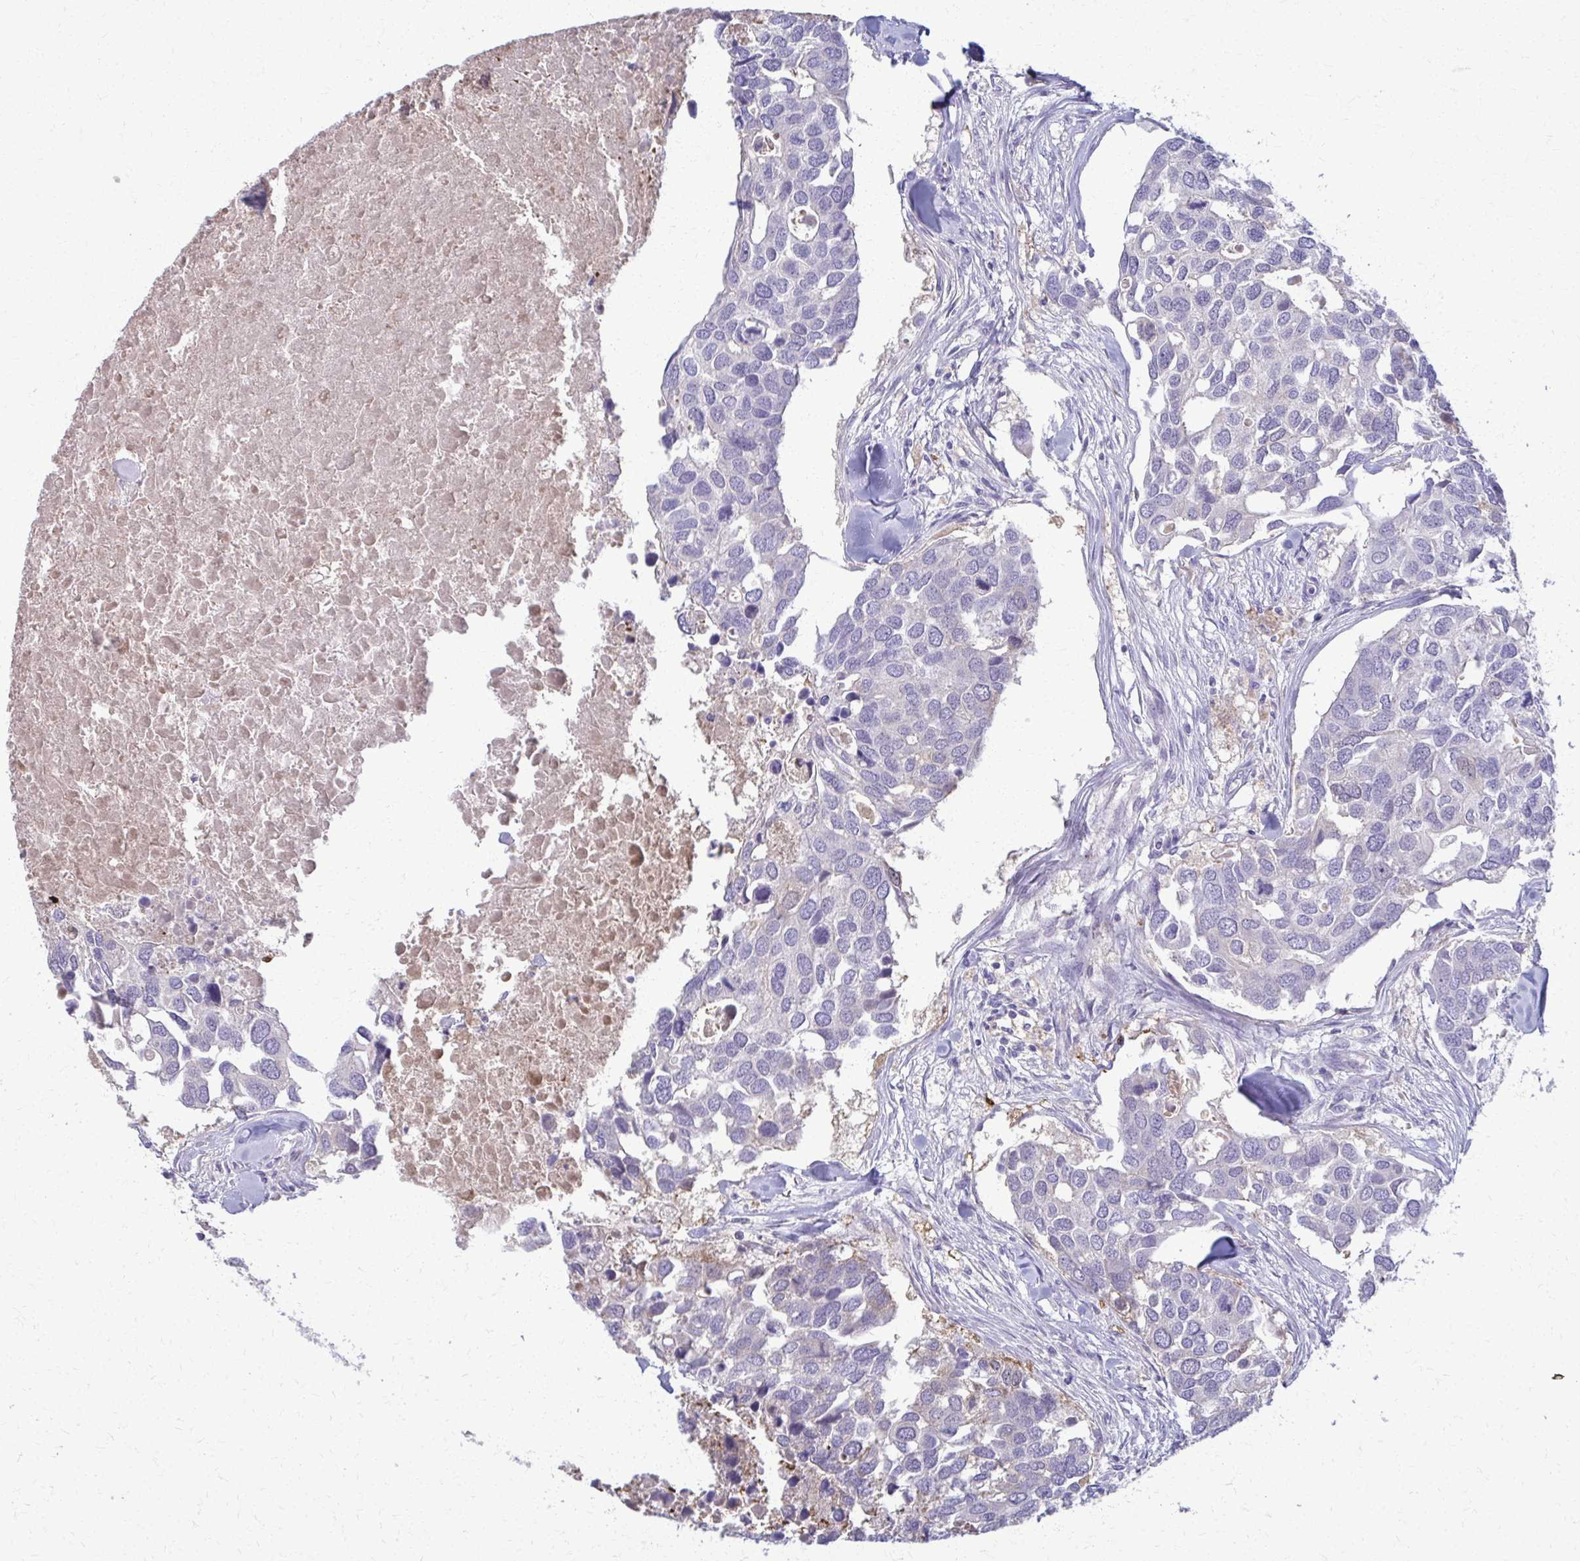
{"staining": {"intensity": "negative", "quantity": "none", "location": "none"}, "tissue": "breast cancer", "cell_type": "Tumor cells", "image_type": "cancer", "snomed": [{"axis": "morphology", "description": "Duct carcinoma"}, {"axis": "topography", "description": "Breast"}], "caption": "Immunohistochemistry (IHC) of human breast cancer (intraductal carcinoma) reveals no expression in tumor cells.", "gene": "OR4M1", "patient": {"sex": "female", "age": 83}}